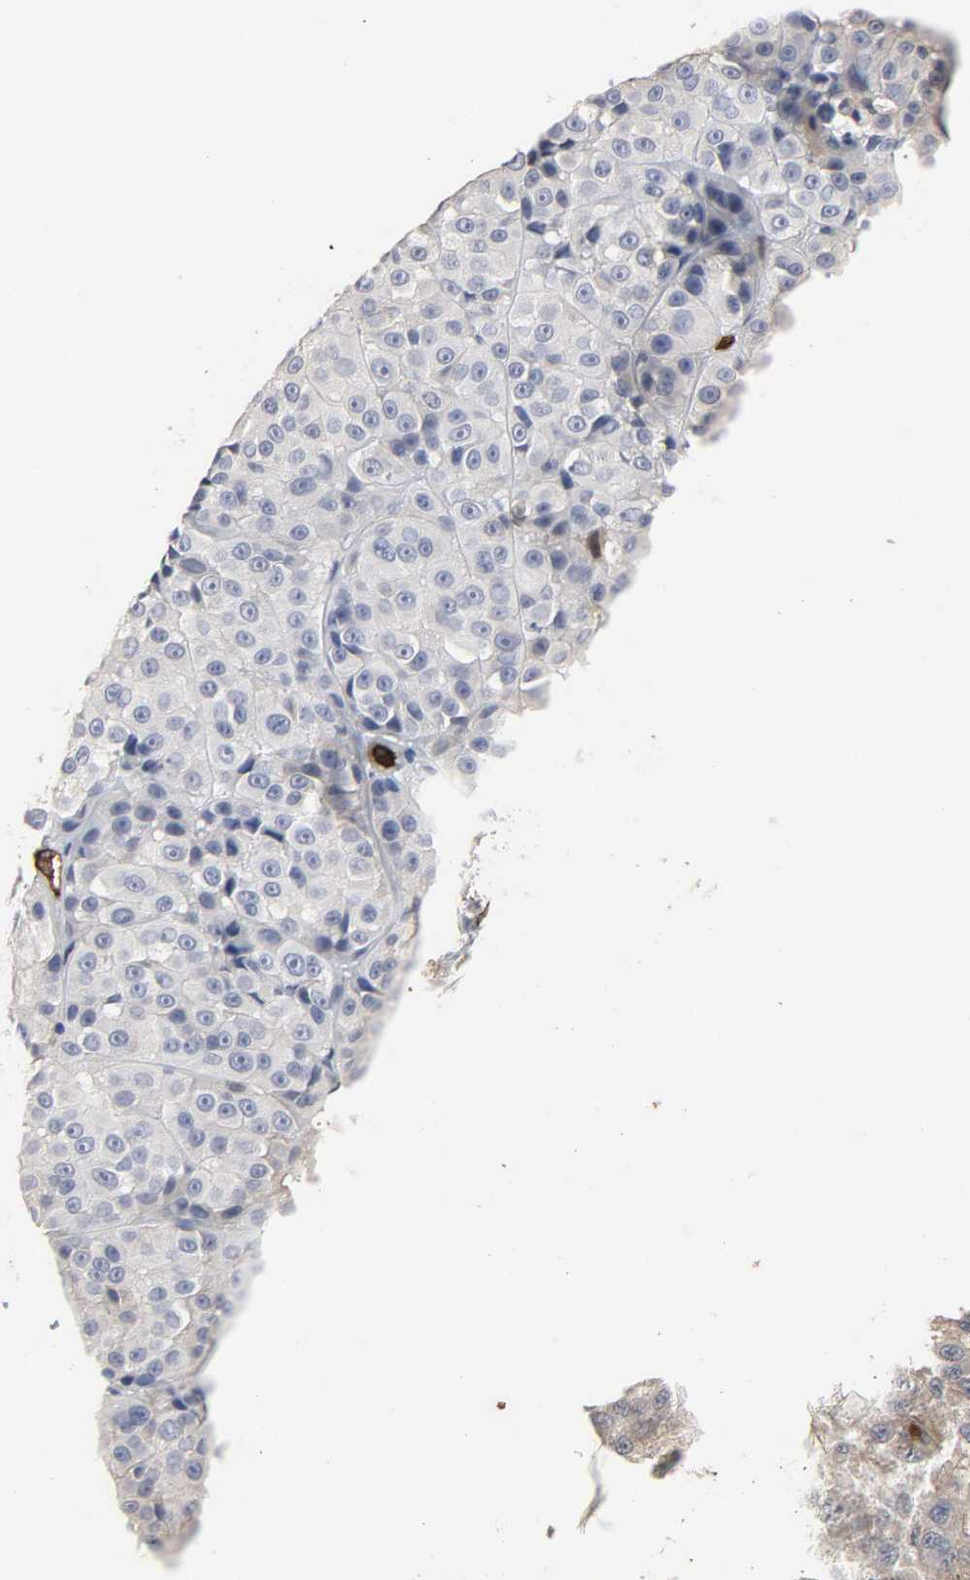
{"staining": {"intensity": "negative", "quantity": "none", "location": "none"}, "tissue": "melanoma", "cell_type": "Tumor cells", "image_type": "cancer", "snomed": [{"axis": "morphology", "description": "Malignant melanoma, NOS"}, {"axis": "topography", "description": "Skin"}], "caption": "DAB immunohistochemical staining of human malignant melanoma reveals no significant positivity in tumor cells. (Brightfield microscopy of DAB immunohistochemistry at high magnification).", "gene": "KDR", "patient": {"sex": "female", "age": 75}}